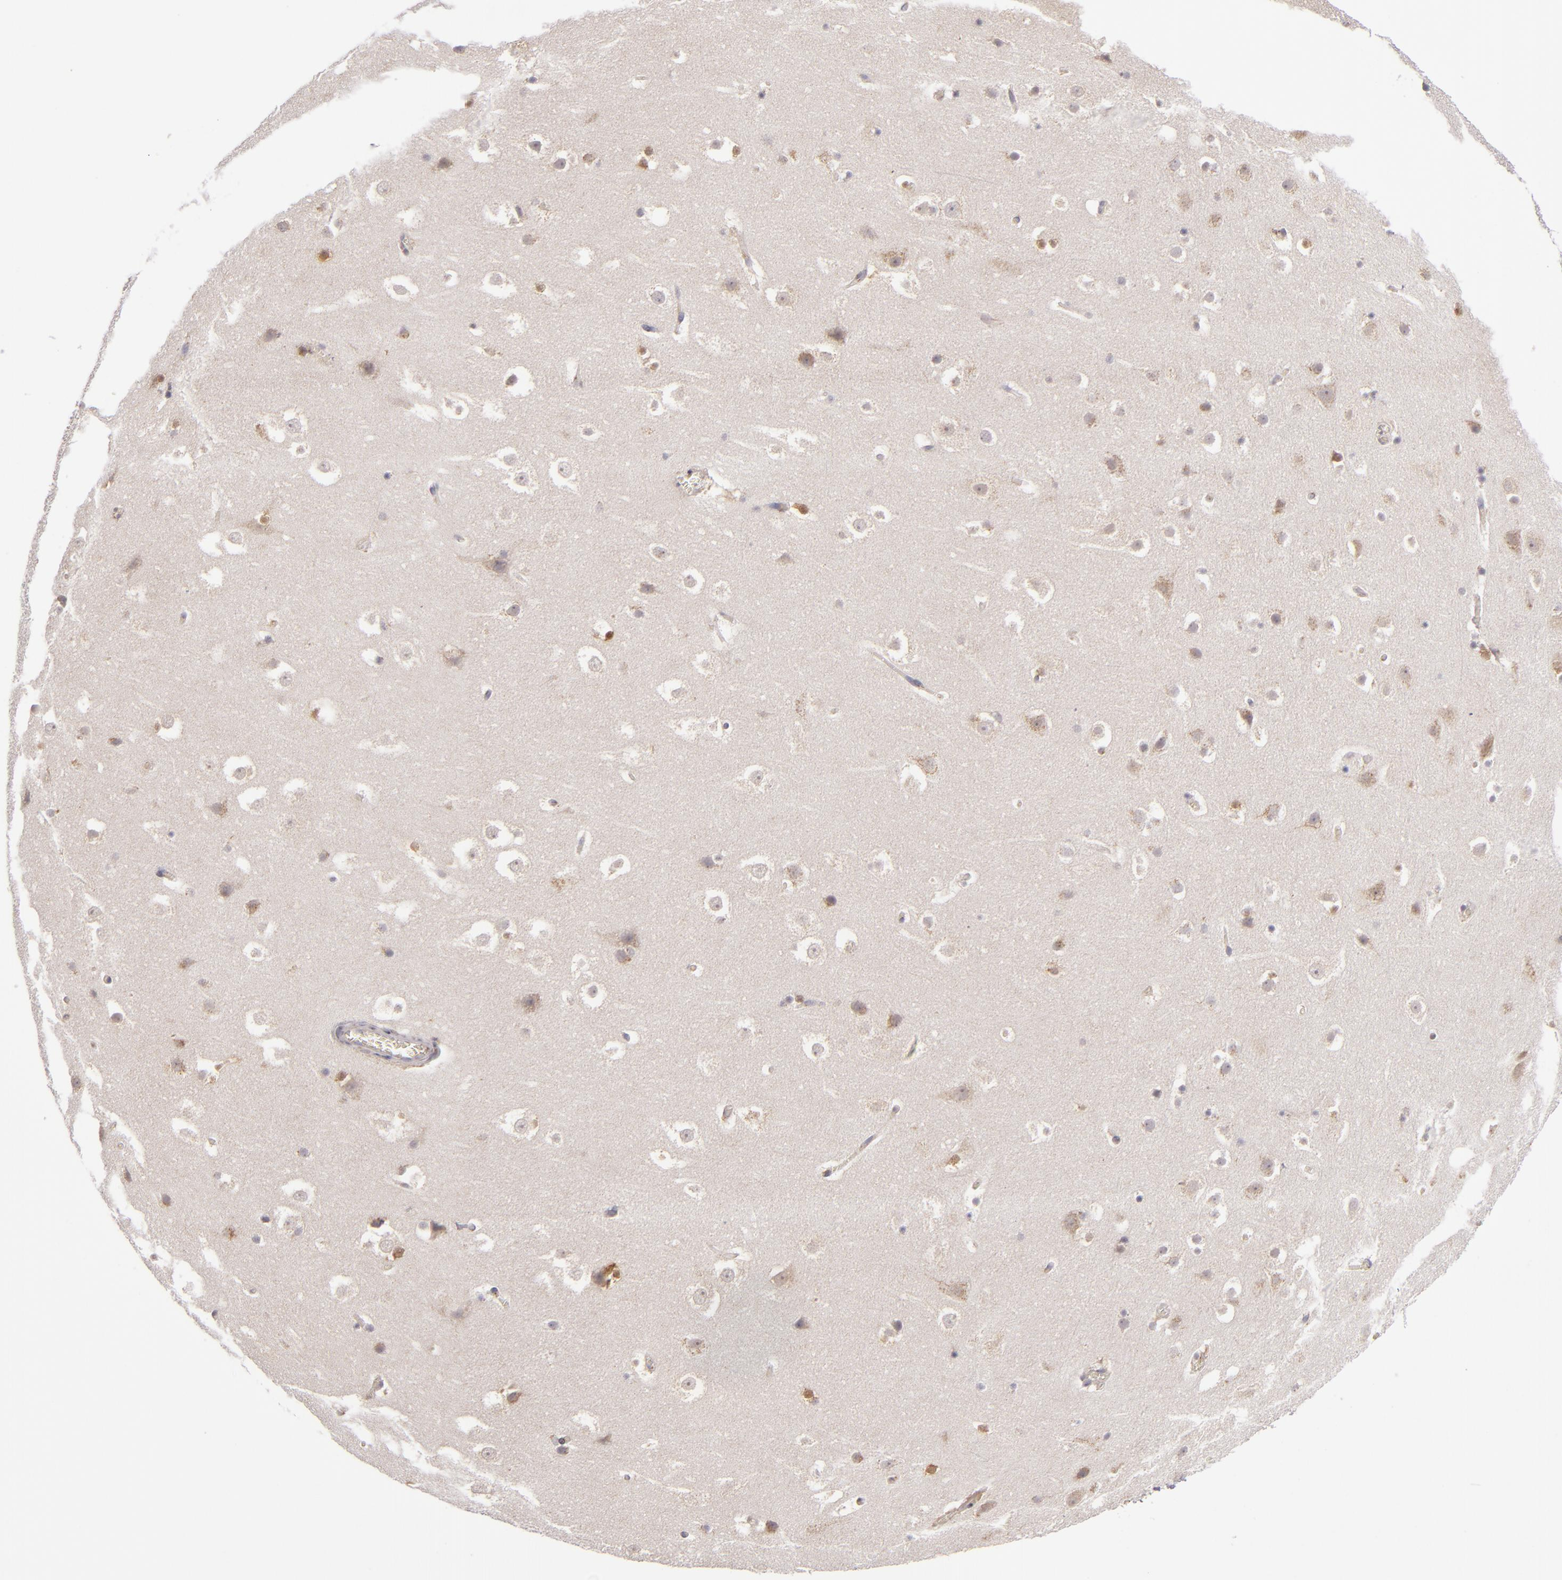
{"staining": {"intensity": "negative", "quantity": "none", "location": "none"}, "tissue": "hippocampus", "cell_type": "Glial cells", "image_type": "normal", "snomed": [{"axis": "morphology", "description": "Normal tissue, NOS"}, {"axis": "topography", "description": "Hippocampus"}], "caption": "The histopathology image reveals no significant staining in glial cells of hippocampus.", "gene": "SH2D4A", "patient": {"sex": "male", "age": 45}}